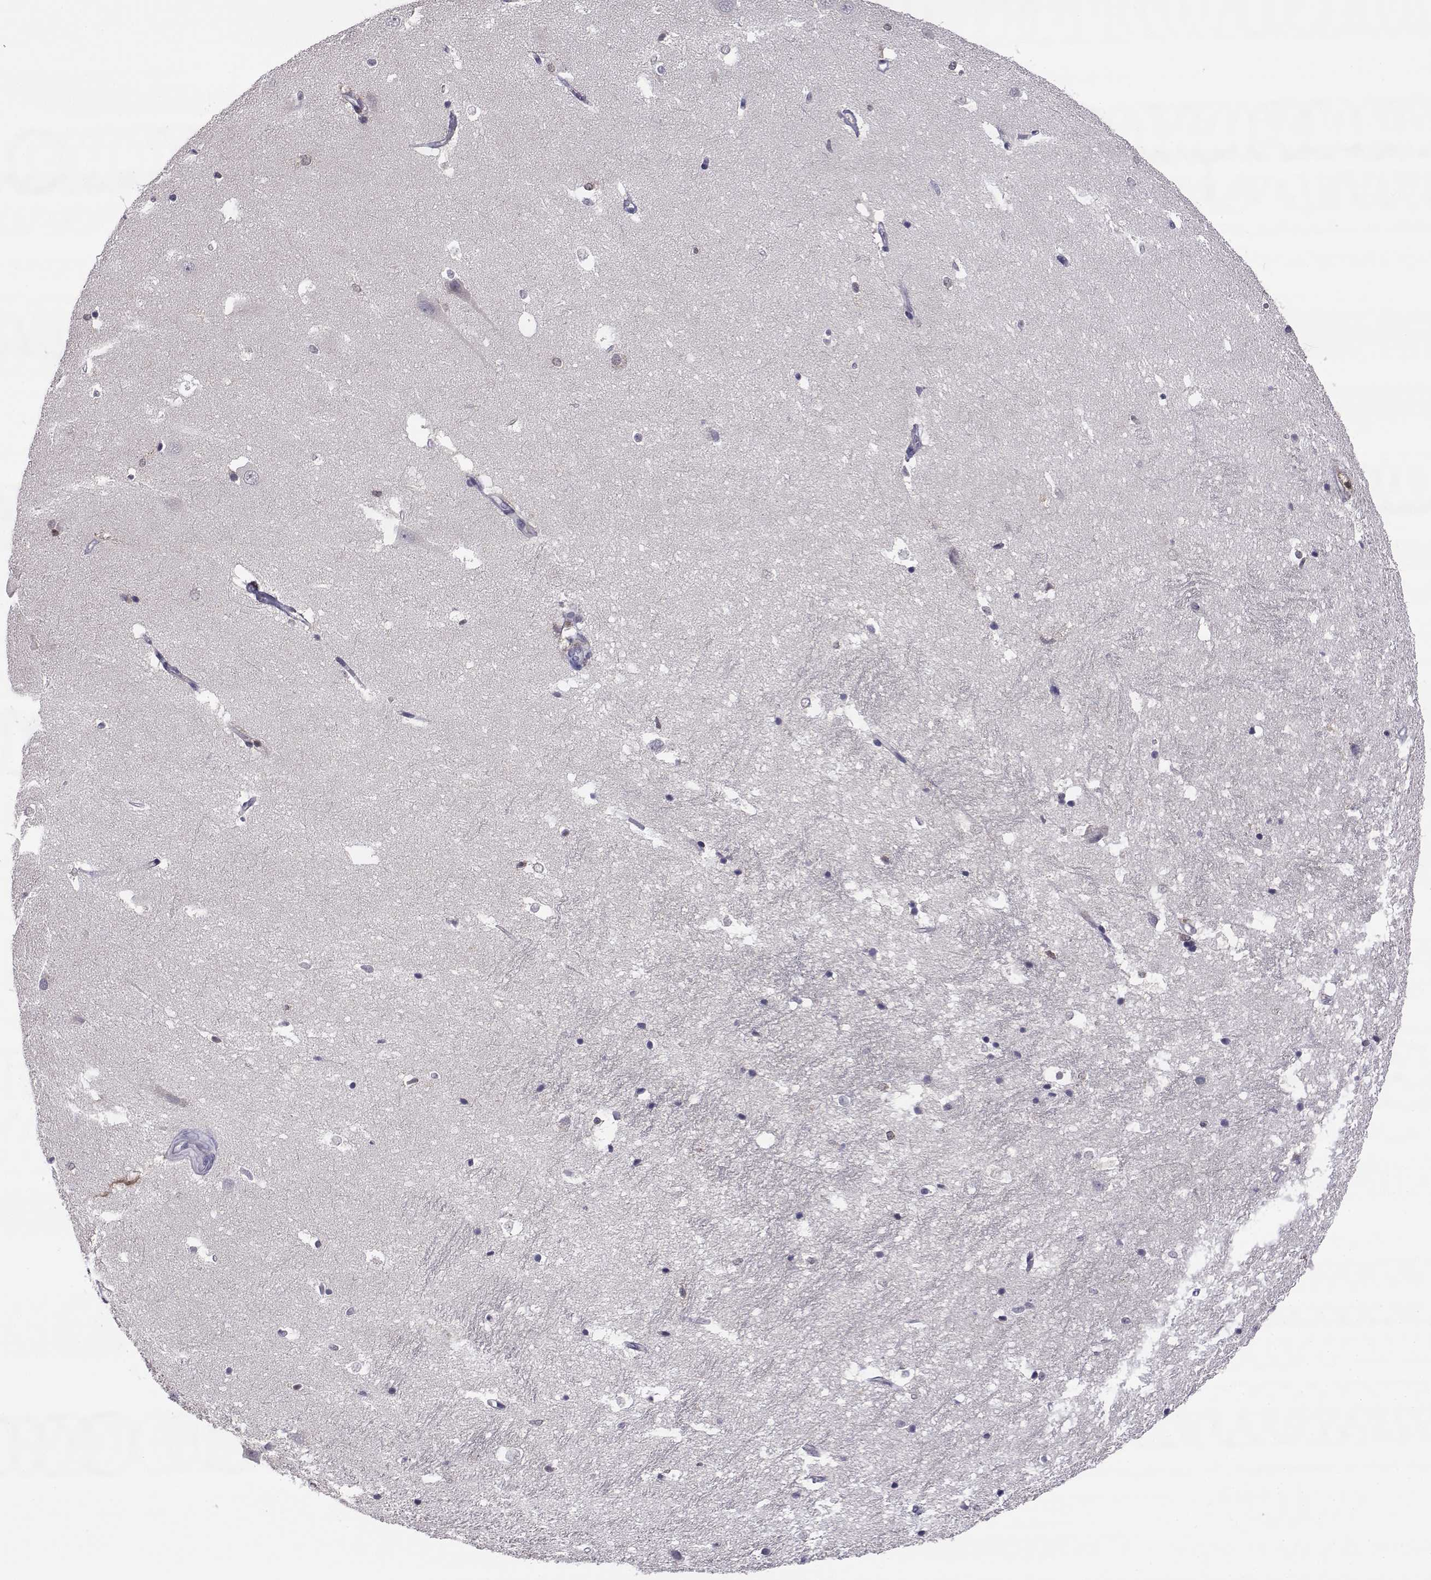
{"staining": {"intensity": "negative", "quantity": "none", "location": "none"}, "tissue": "hippocampus", "cell_type": "Glial cells", "image_type": "normal", "snomed": [{"axis": "morphology", "description": "Normal tissue, NOS"}, {"axis": "topography", "description": "Hippocampus"}], "caption": "Hippocampus was stained to show a protein in brown. There is no significant staining in glial cells. (DAB immunohistochemistry (IHC) with hematoxylin counter stain).", "gene": "AKR1B1", "patient": {"sex": "male", "age": 44}}